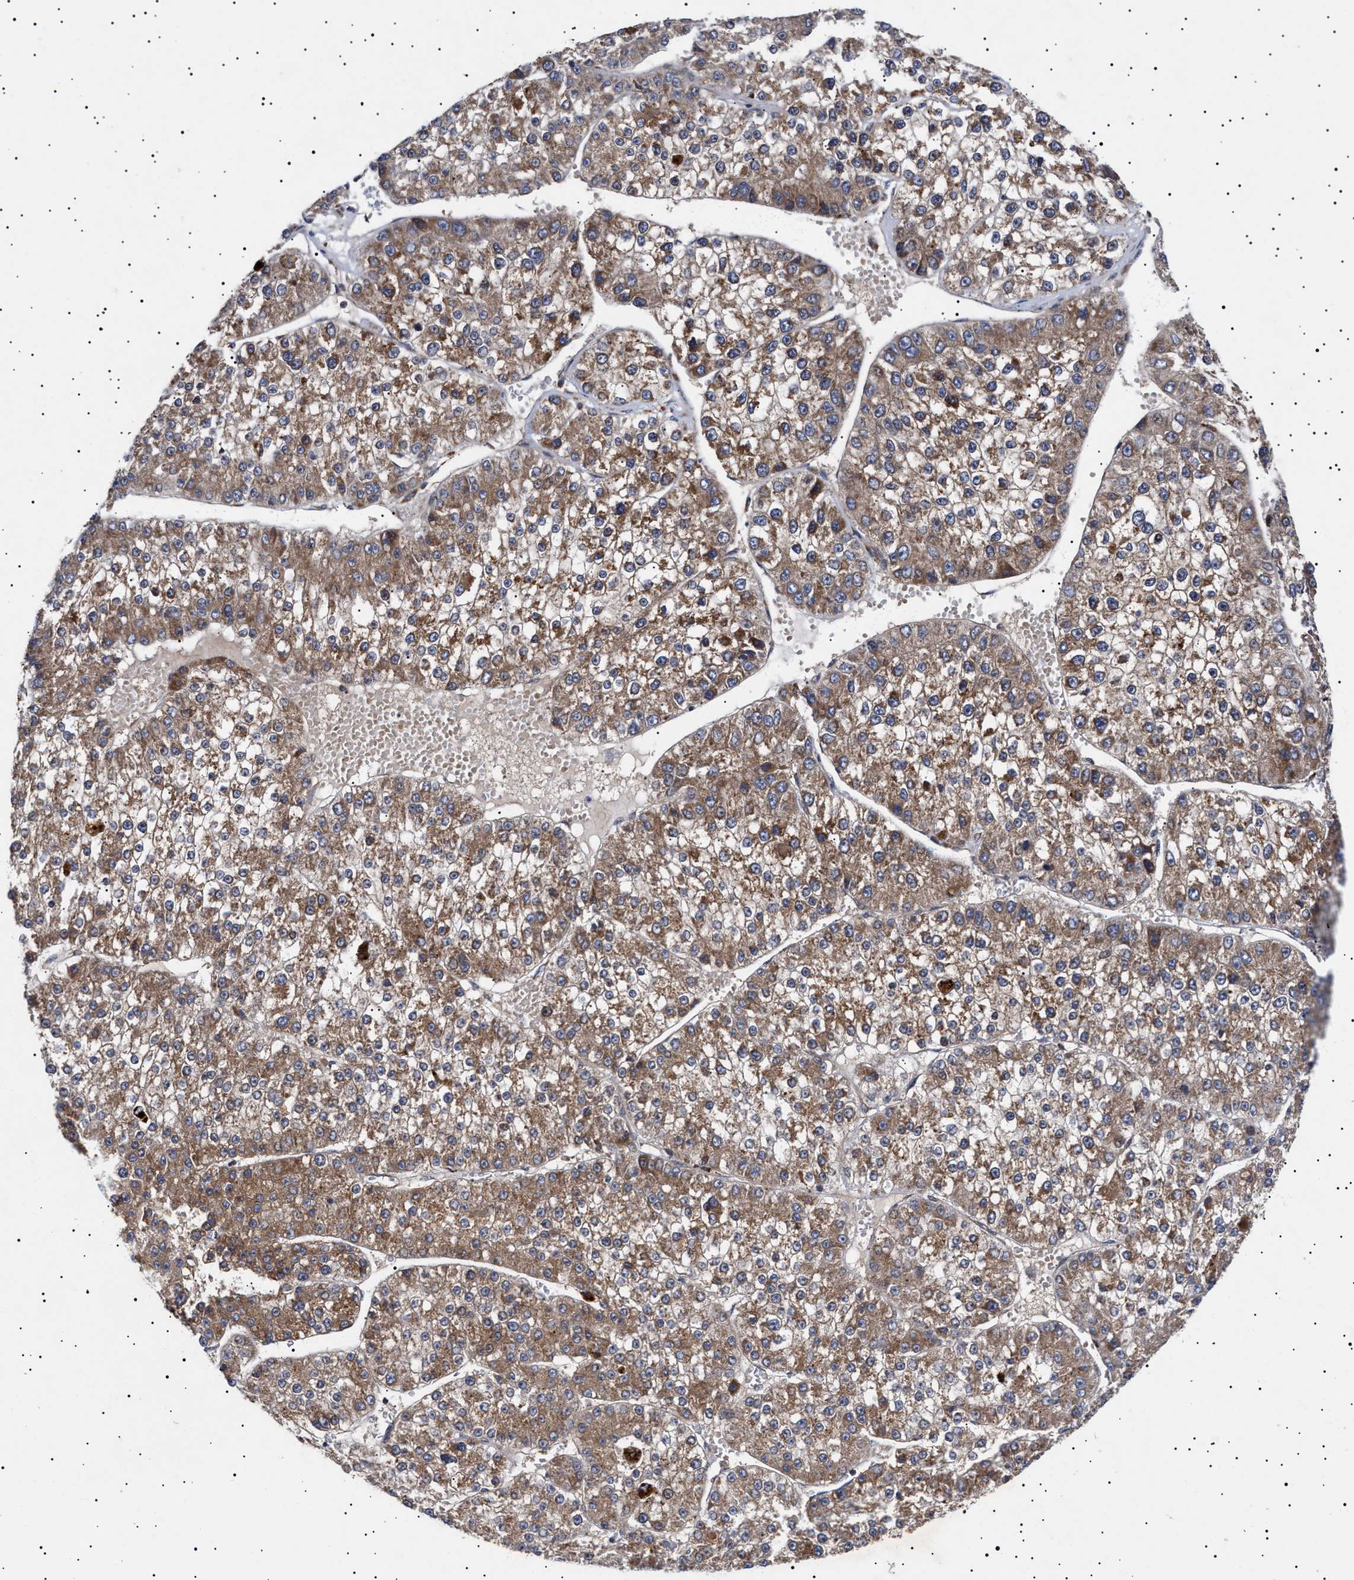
{"staining": {"intensity": "moderate", "quantity": ">75%", "location": "cytoplasmic/membranous"}, "tissue": "liver cancer", "cell_type": "Tumor cells", "image_type": "cancer", "snomed": [{"axis": "morphology", "description": "Carcinoma, Hepatocellular, NOS"}, {"axis": "topography", "description": "Liver"}], "caption": "IHC (DAB (3,3'-diaminobenzidine)) staining of human liver cancer (hepatocellular carcinoma) exhibits moderate cytoplasmic/membranous protein positivity in about >75% of tumor cells. (IHC, brightfield microscopy, high magnification).", "gene": "MRPL10", "patient": {"sex": "female", "age": 73}}